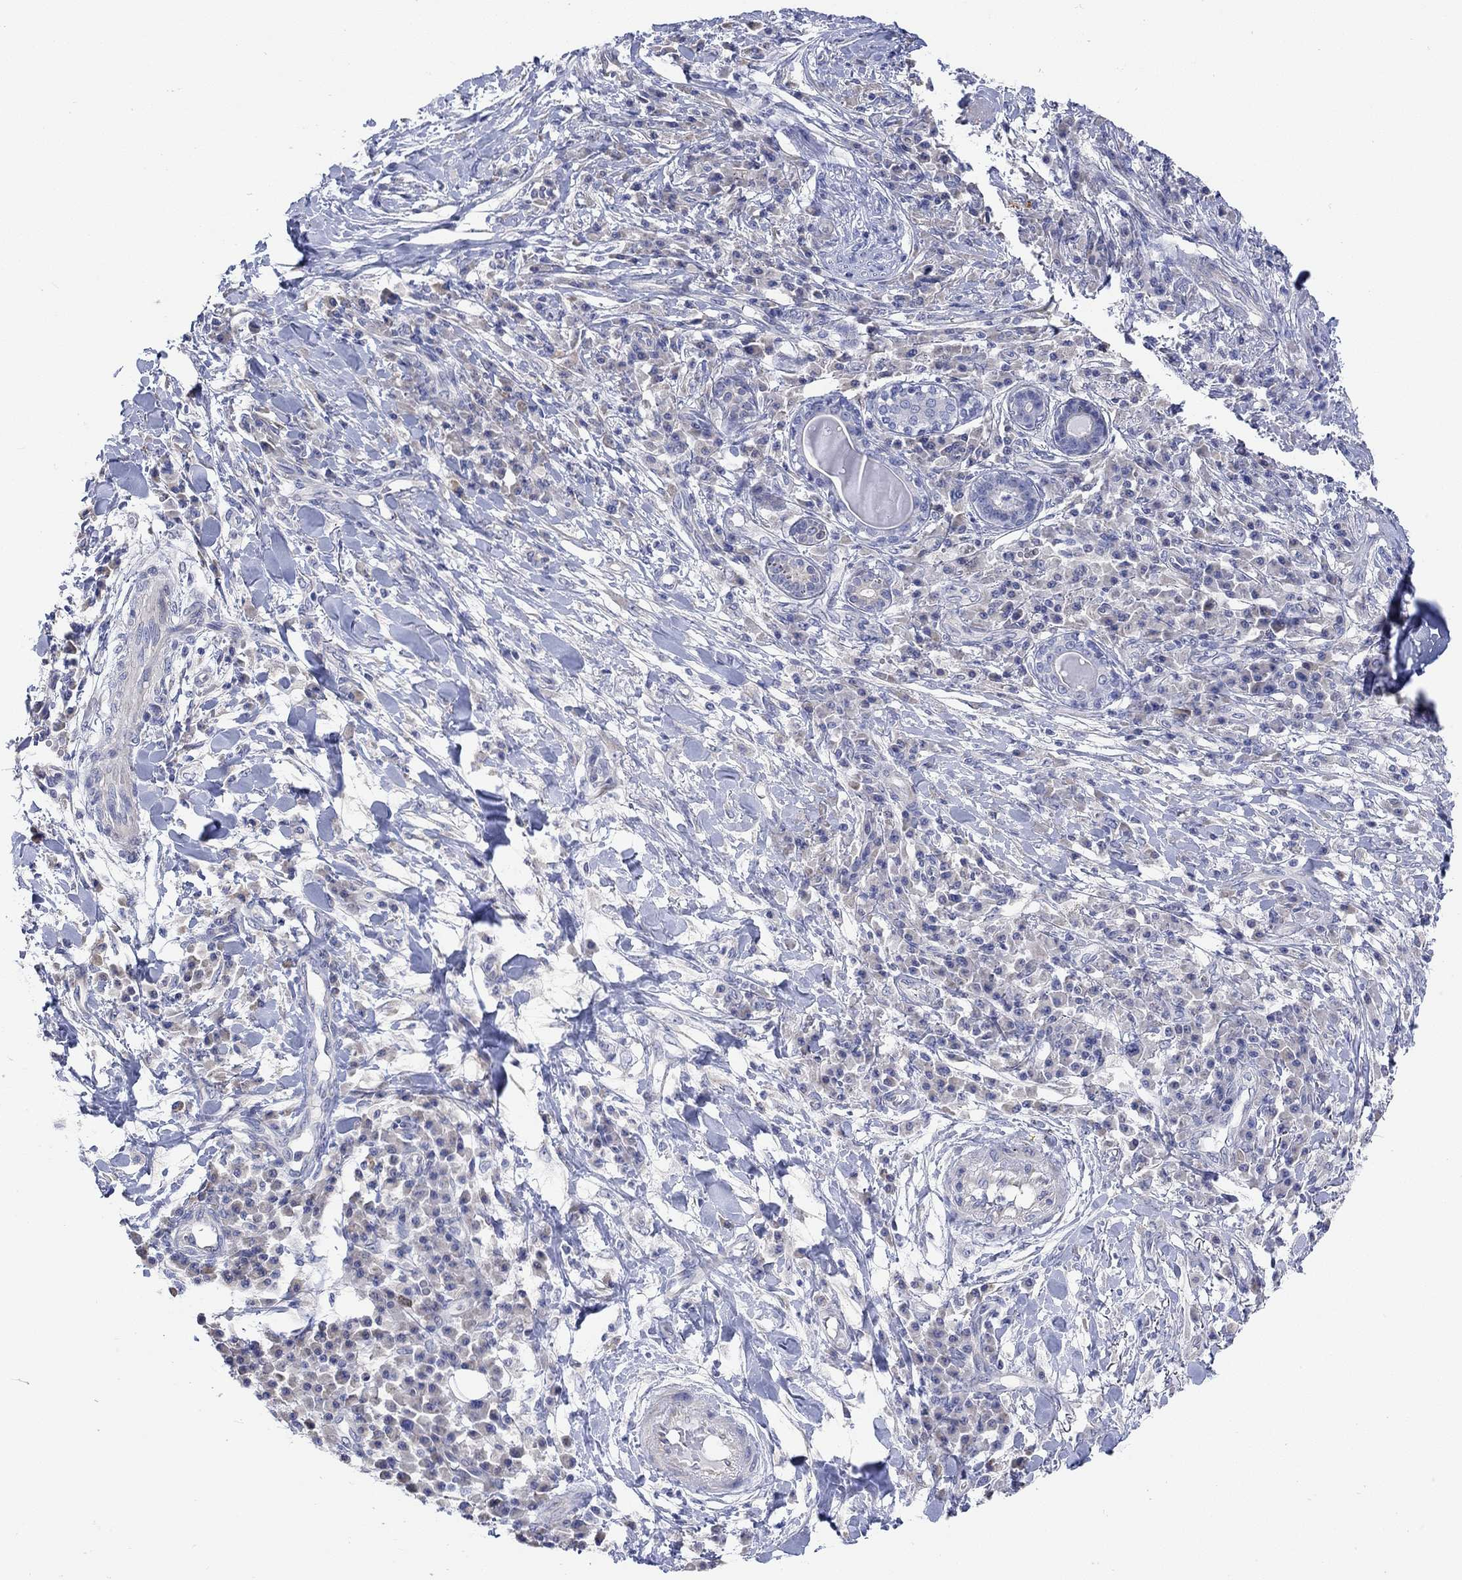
{"staining": {"intensity": "negative", "quantity": "none", "location": "none"}, "tissue": "skin cancer", "cell_type": "Tumor cells", "image_type": "cancer", "snomed": [{"axis": "morphology", "description": "Squamous cell carcinoma, NOS"}, {"axis": "topography", "description": "Skin"}], "caption": "The IHC histopathology image has no significant staining in tumor cells of skin cancer tissue.", "gene": "KRT222", "patient": {"sex": "male", "age": 92}}